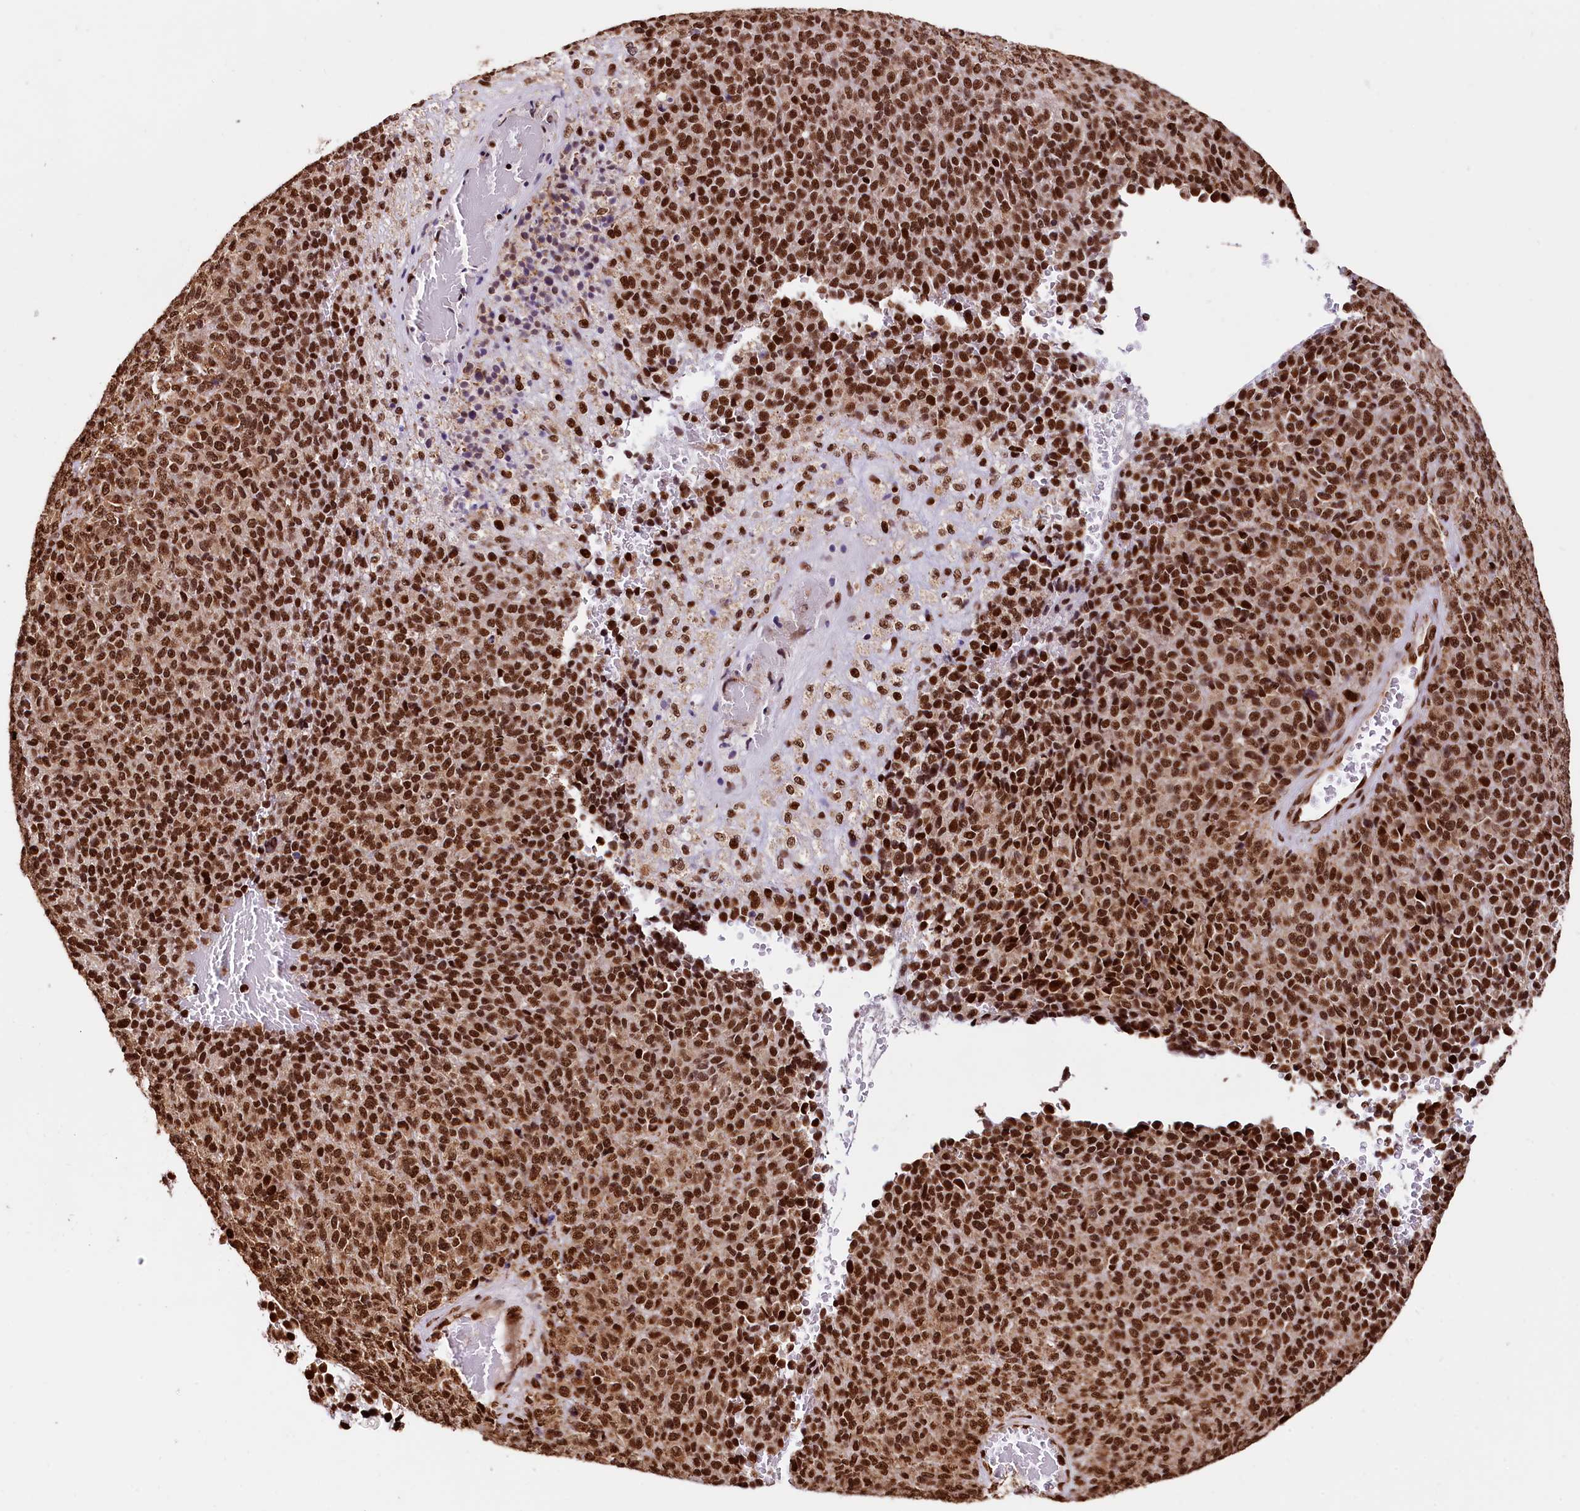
{"staining": {"intensity": "strong", "quantity": ">75%", "location": "nuclear"}, "tissue": "melanoma", "cell_type": "Tumor cells", "image_type": "cancer", "snomed": [{"axis": "morphology", "description": "Malignant melanoma, Metastatic site"}, {"axis": "topography", "description": "Brain"}], "caption": "Immunohistochemistry (DAB) staining of malignant melanoma (metastatic site) demonstrates strong nuclear protein staining in approximately >75% of tumor cells.", "gene": "PDS5B", "patient": {"sex": "female", "age": 56}}